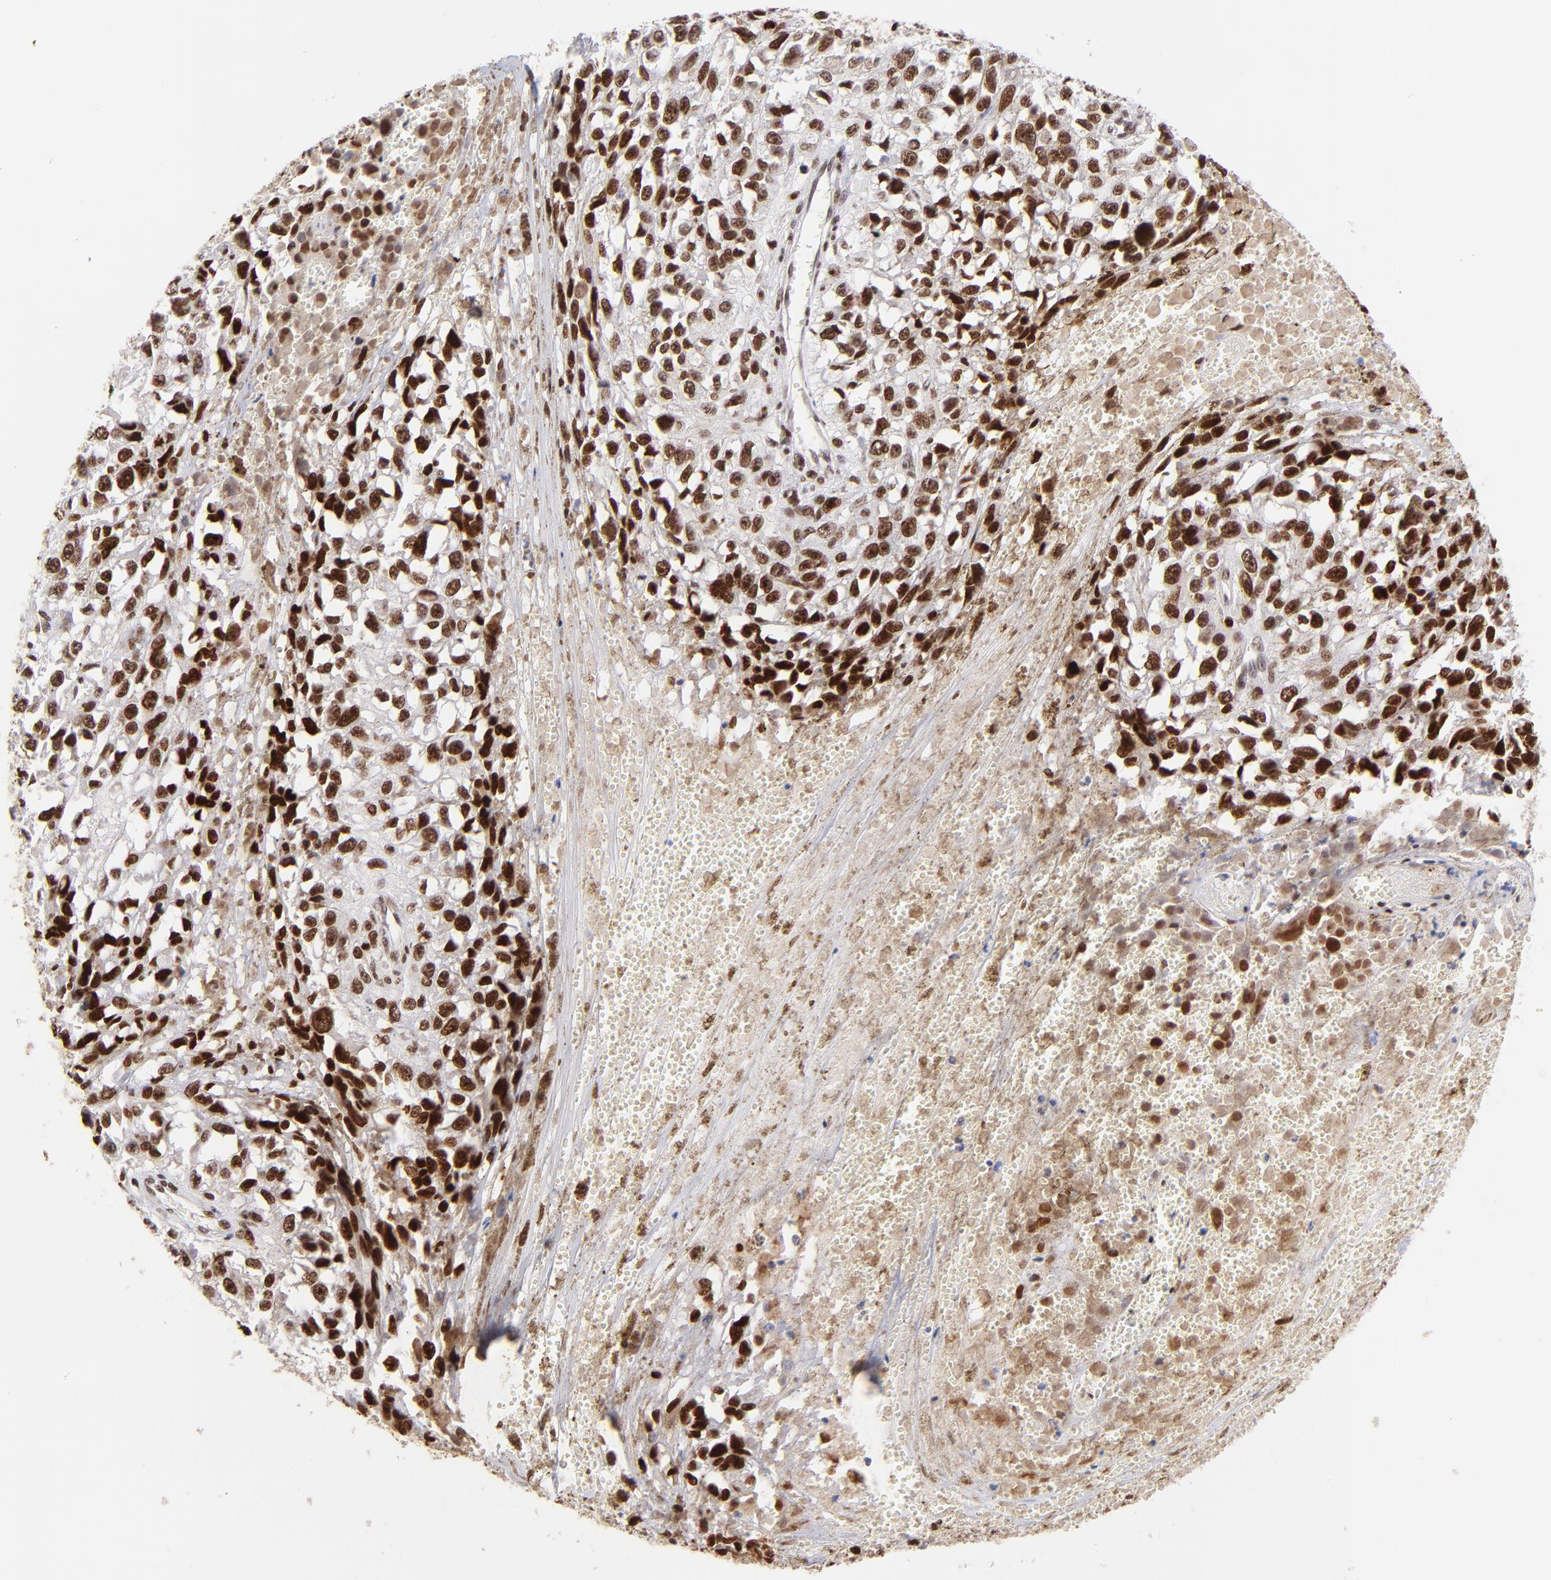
{"staining": {"intensity": "strong", "quantity": ">75%", "location": "nuclear"}, "tissue": "melanoma", "cell_type": "Tumor cells", "image_type": "cancer", "snomed": [{"axis": "morphology", "description": "Malignant melanoma, Metastatic site"}, {"axis": "topography", "description": "Lymph node"}], "caption": "Malignant melanoma (metastatic site) tissue shows strong nuclear expression in about >75% of tumor cells", "gene": "MIDEAS", "patient": {"sex": "male", "age": 59}}